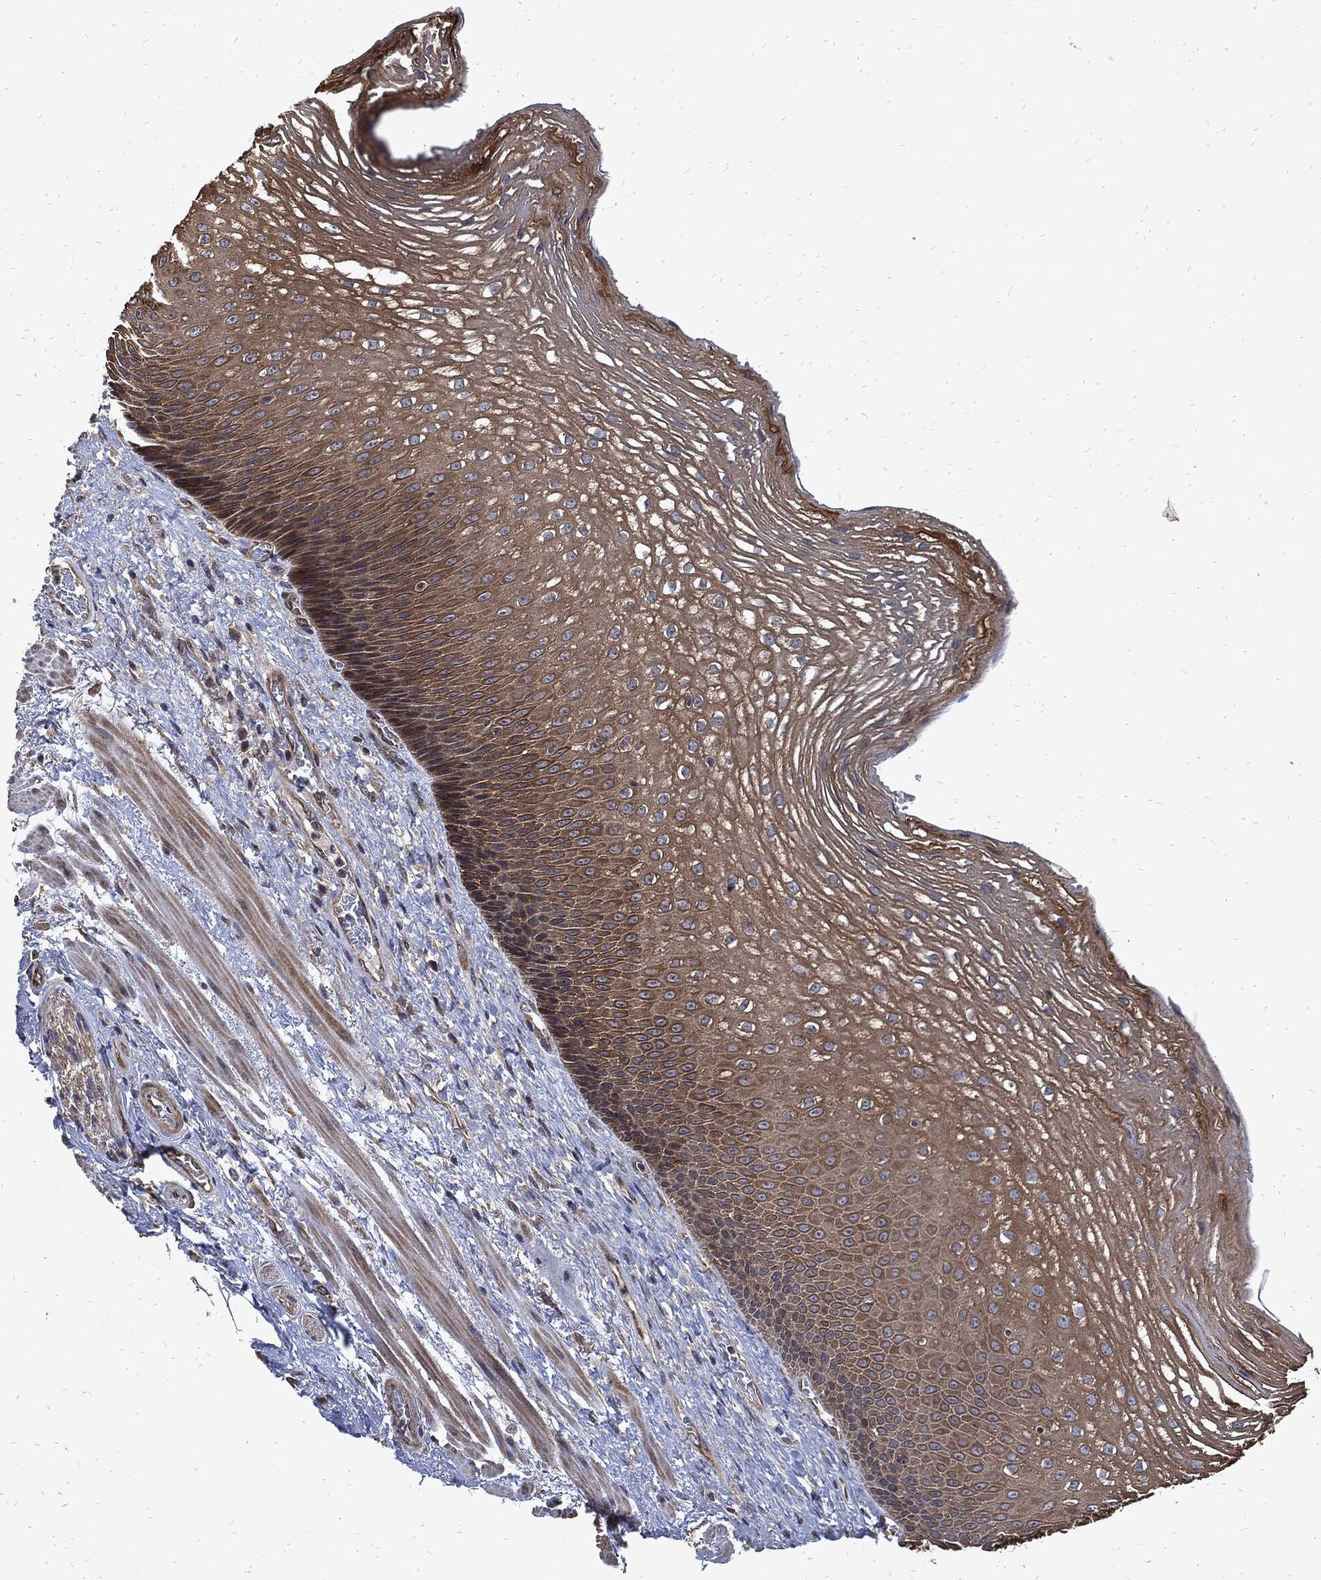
{"staining": {"intensity": "moderate", "quantity": ">75%", "location": "cytoplasmic/membranous"}, "tissue": "esophagus", "cell_type": "Squamous epithelial cells", "image_type": "normal", "snomed": [{"axis": "morphology", "description": "Normal tissue, NOS"}, {"axis": "topography", "description": "Esophagus"}], "caption": "Immunohistochemistry of benign esophagus demonstrates medium levels of moderate cytoplasmic/membranous expression in about >75% of squamous epithelial cells.", "gene": "DCTN1", "patient": {"sex": "male", "age": 63}}